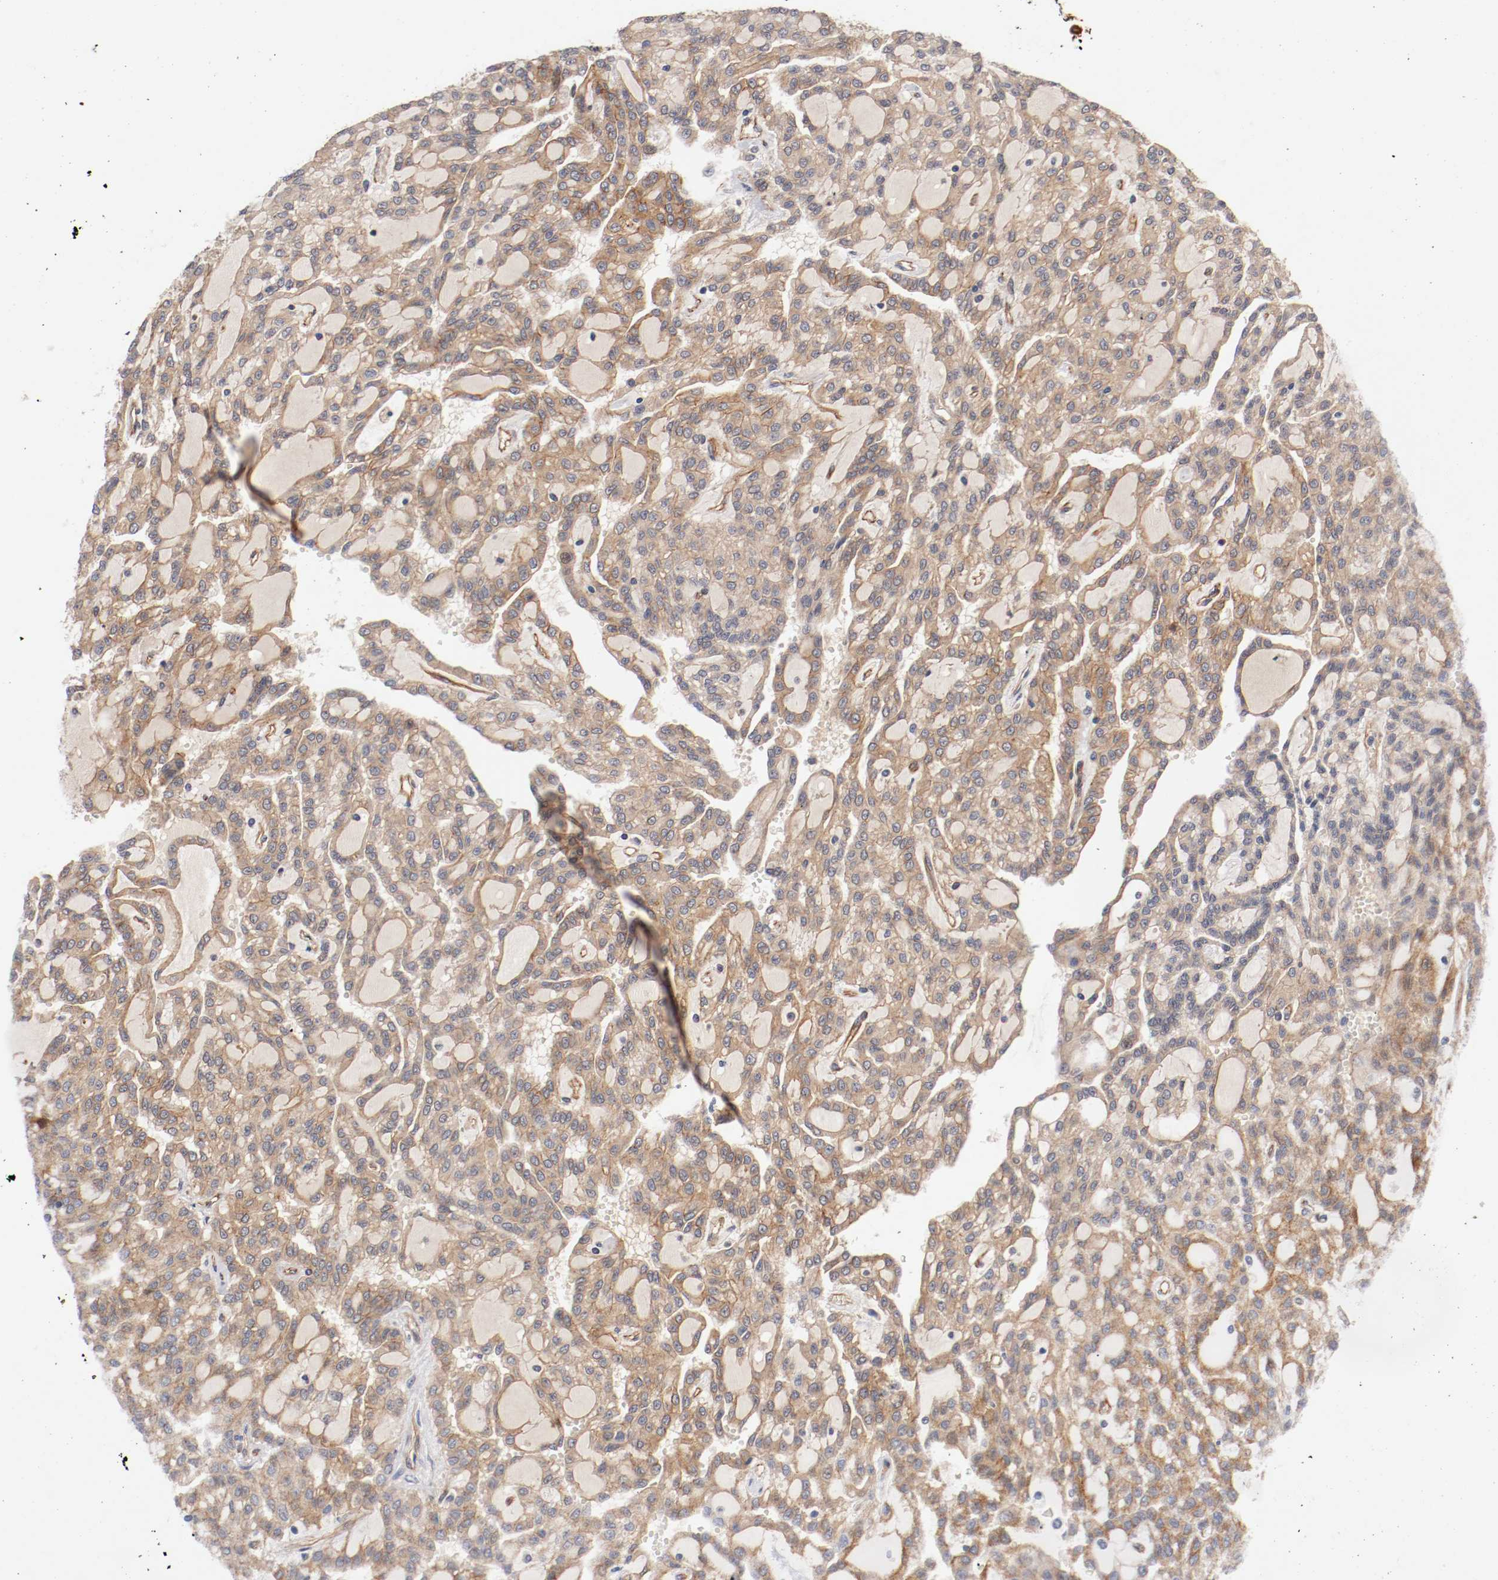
{"staining": {"intensity": "moderate", "quantity": ">75%", "location": "cytoplasmic/membranous"}, "tissue": "renal cancer", "cell_type": "Tumor cells", "image_type": "cancer", "snomed": [{"axis": "morphology", "description": "Adenocarcinoma, NOS"}, {"axis": "topography", "description": "Kidney"}], "caption": "About >75% of tumor cells in renal cancer display moderate cytoplasmic/membranous protein staining as visualized by brown immunohistochemical staining.", "gene": "TYK2", "patient": {"sex": "male", "age": 63}}